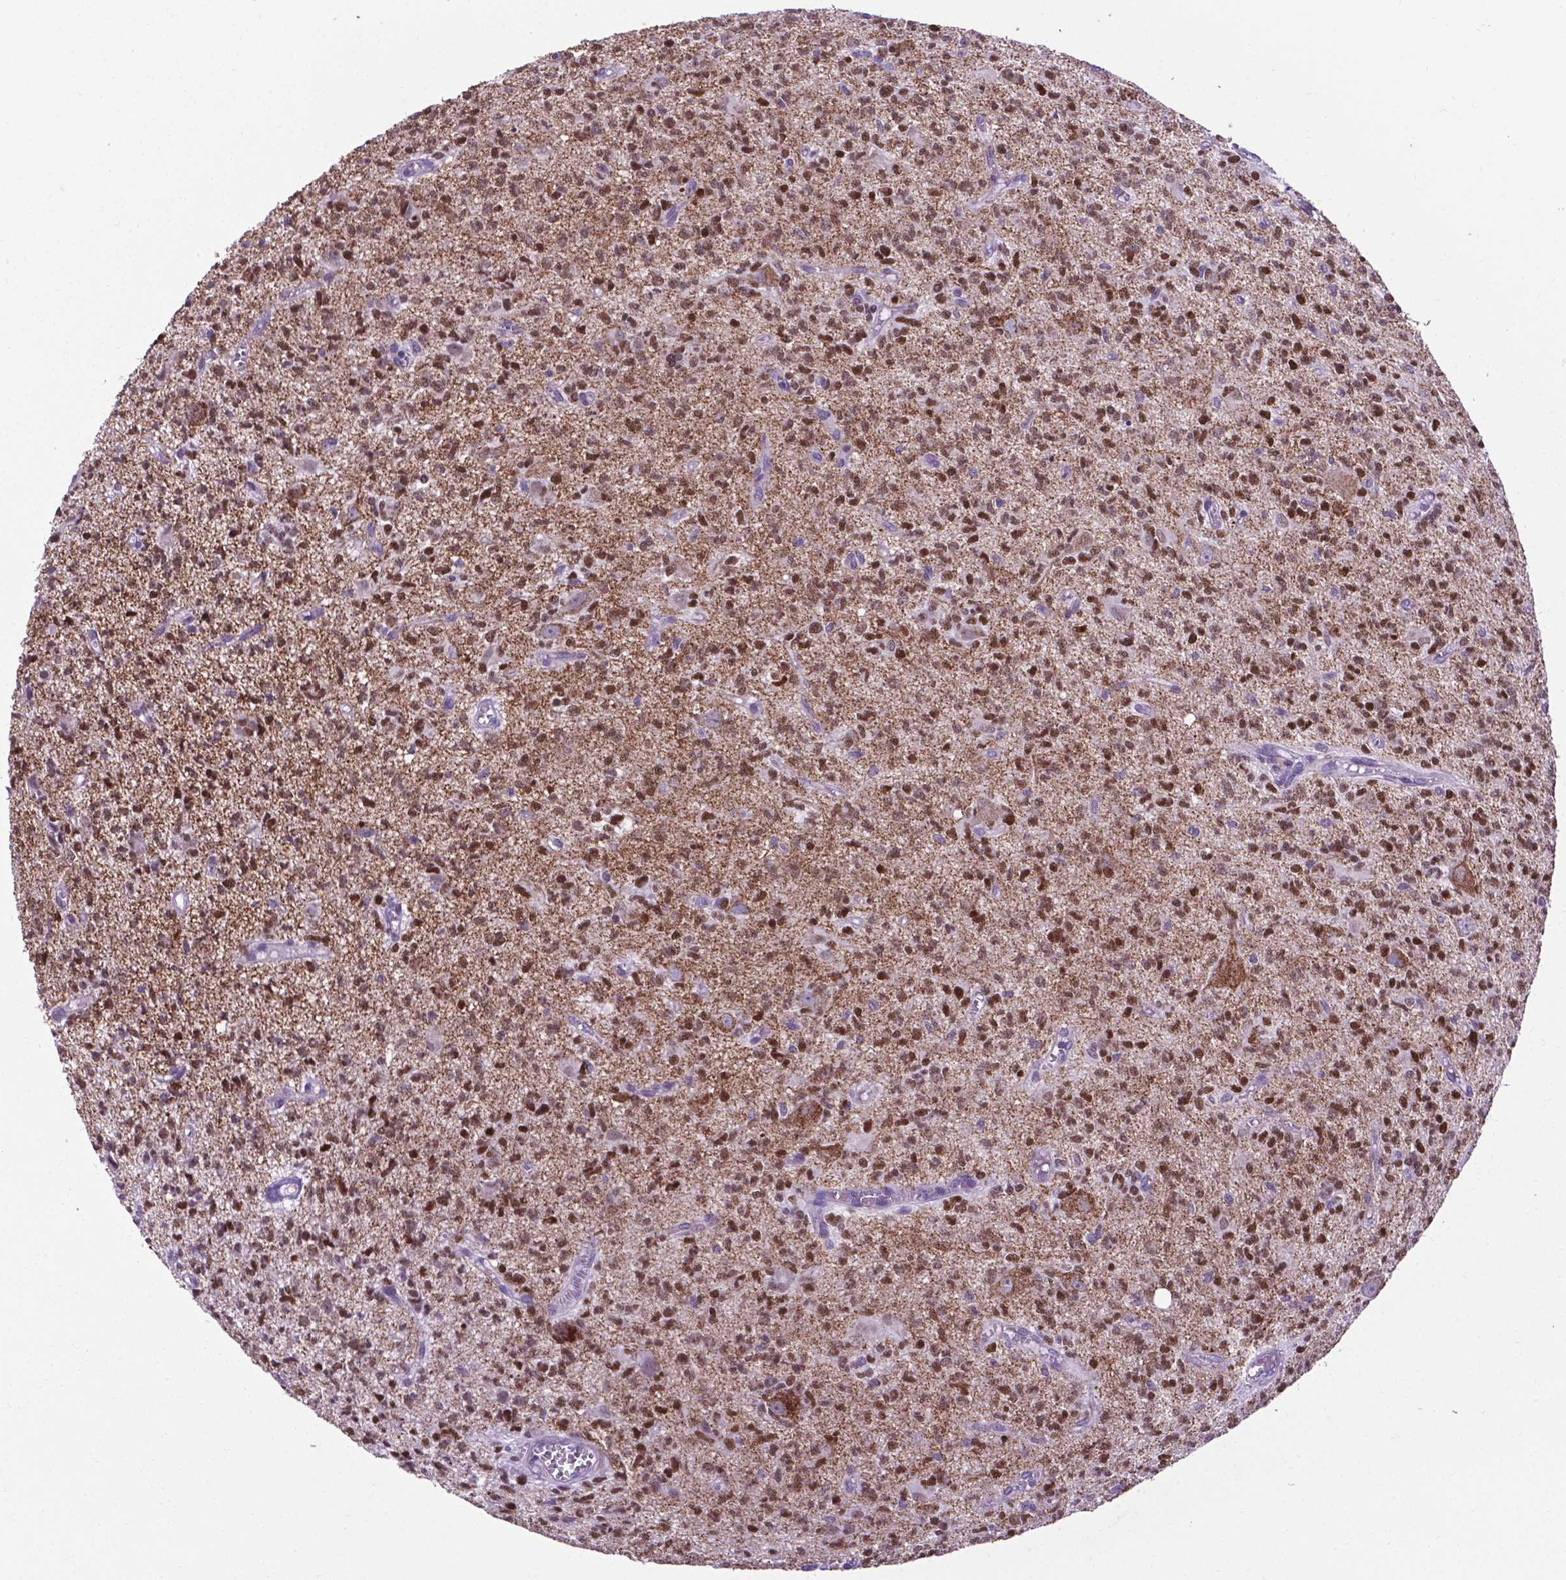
{"staining": {"intensity": "moderate", "quantity": ">75%", "location": "nuclear"}, "tissue": "glioma", "cell_type": "Tumor cells", "image_type": "cancer", "snomed": [{"axis": "morphology", "description": "Glioma, malignant, Low grade"}, {"axis": "topography", "description": "Brain"}], "caption": "IHC micrograph of low-grade glioma (malignant) stained for a protein (brown), which displays medium levels of moderate nuclear positivity in about >75% of tumor cells.", "gene": "POU3F3", "patient": {"sex": "male", "age": 64}}